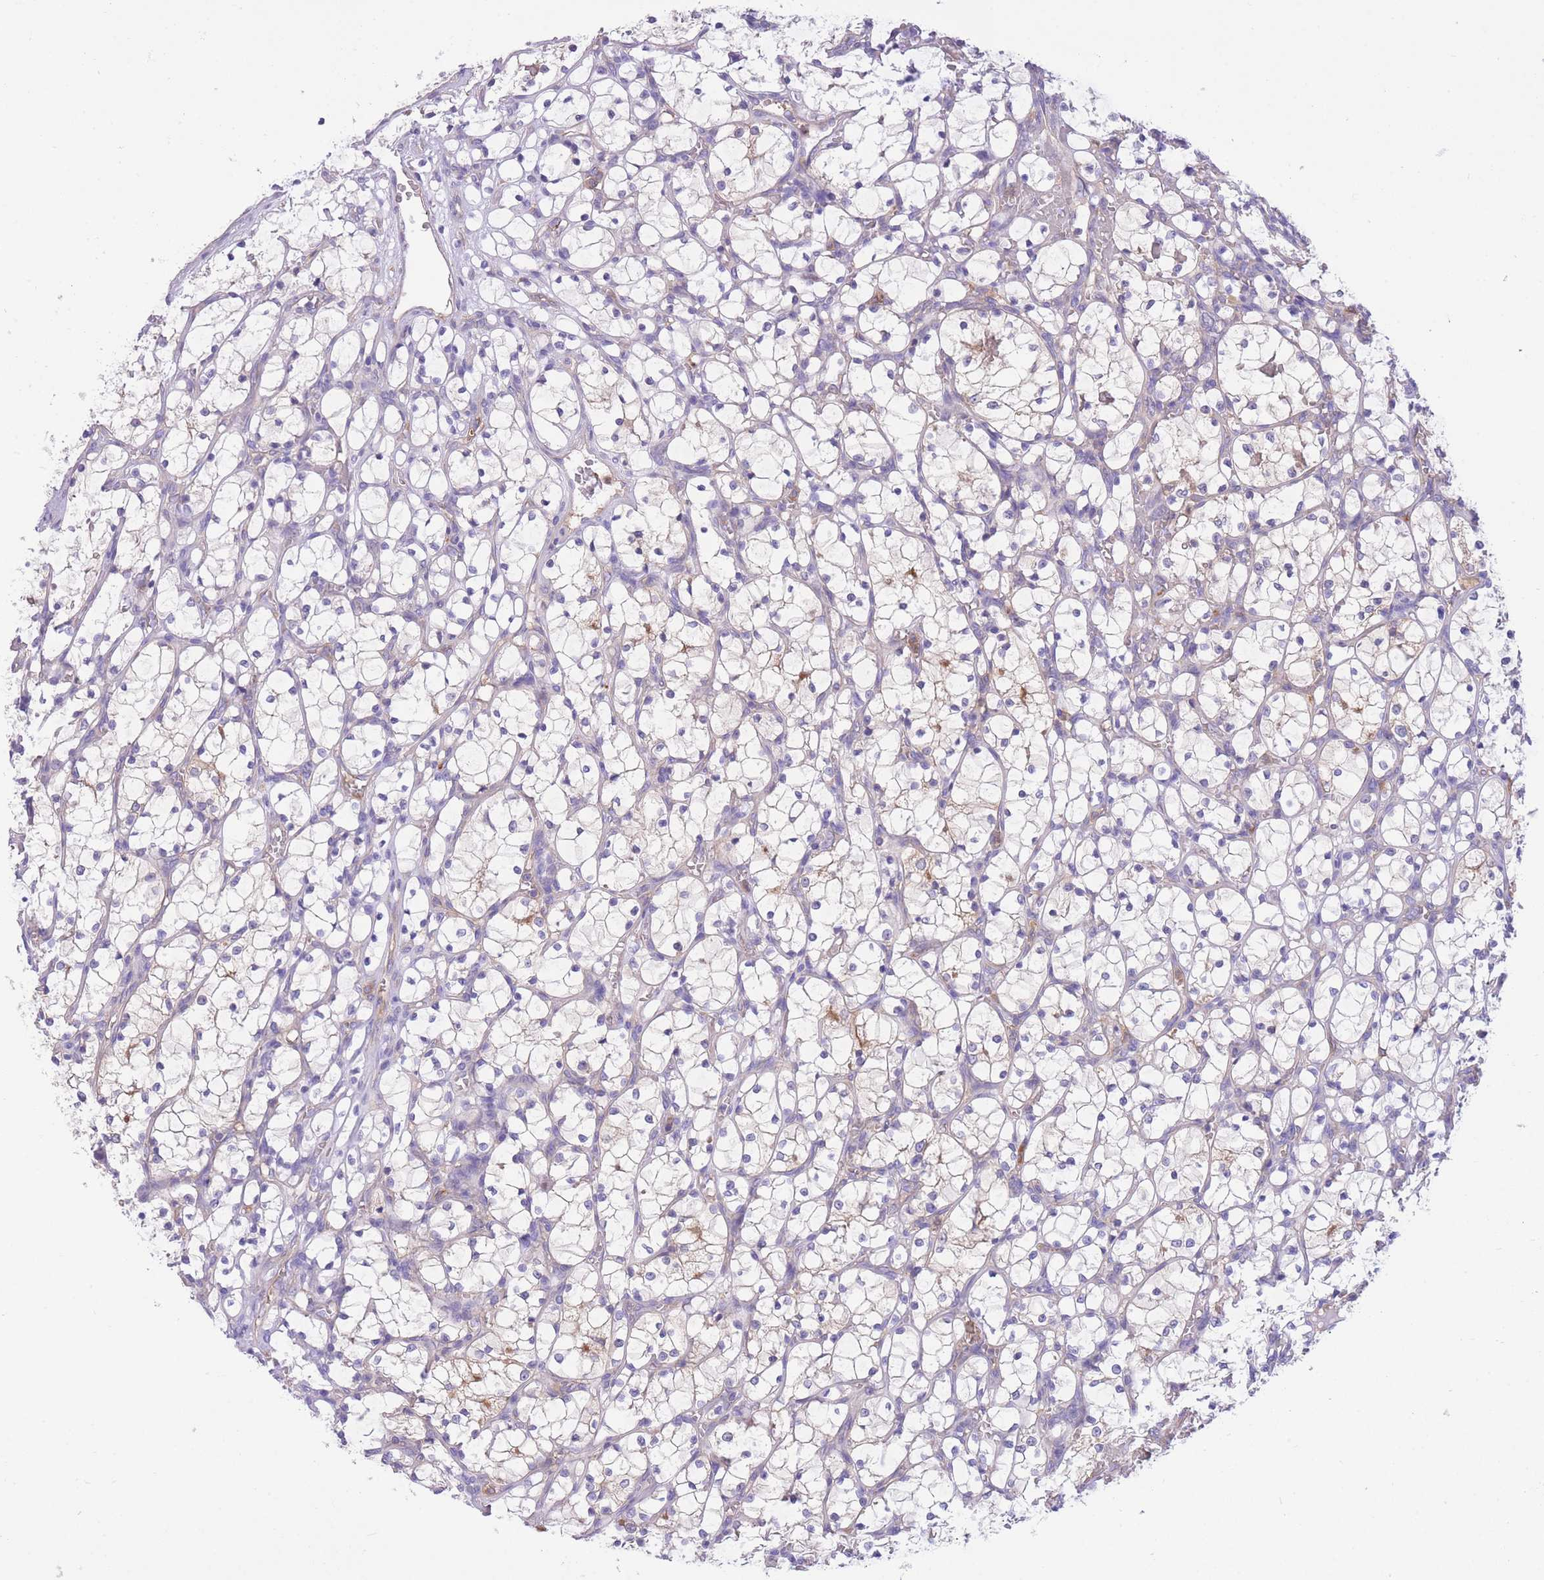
{"staining": {"intensity": "weak", "quantity": "<25%", "location": "cytoplasmic/membranous"}, "tissue": "renal cancer", "cell_type": "Tumor cells", "image_type": "cancer", "snomed": [{"axis": "morphology", "description": "Adenocarcinoma, NOS"}, {"axis": "topography", "description": "Kidney"}], "caption": "Immunohistochemistry (IHC) photomicrograph of adenocarcinoma (renal) stained for a protein (brown), which displays no expression in tumor cells.", "gene": "NAMPT", "patient": {"sex": "female", "age": 69}}